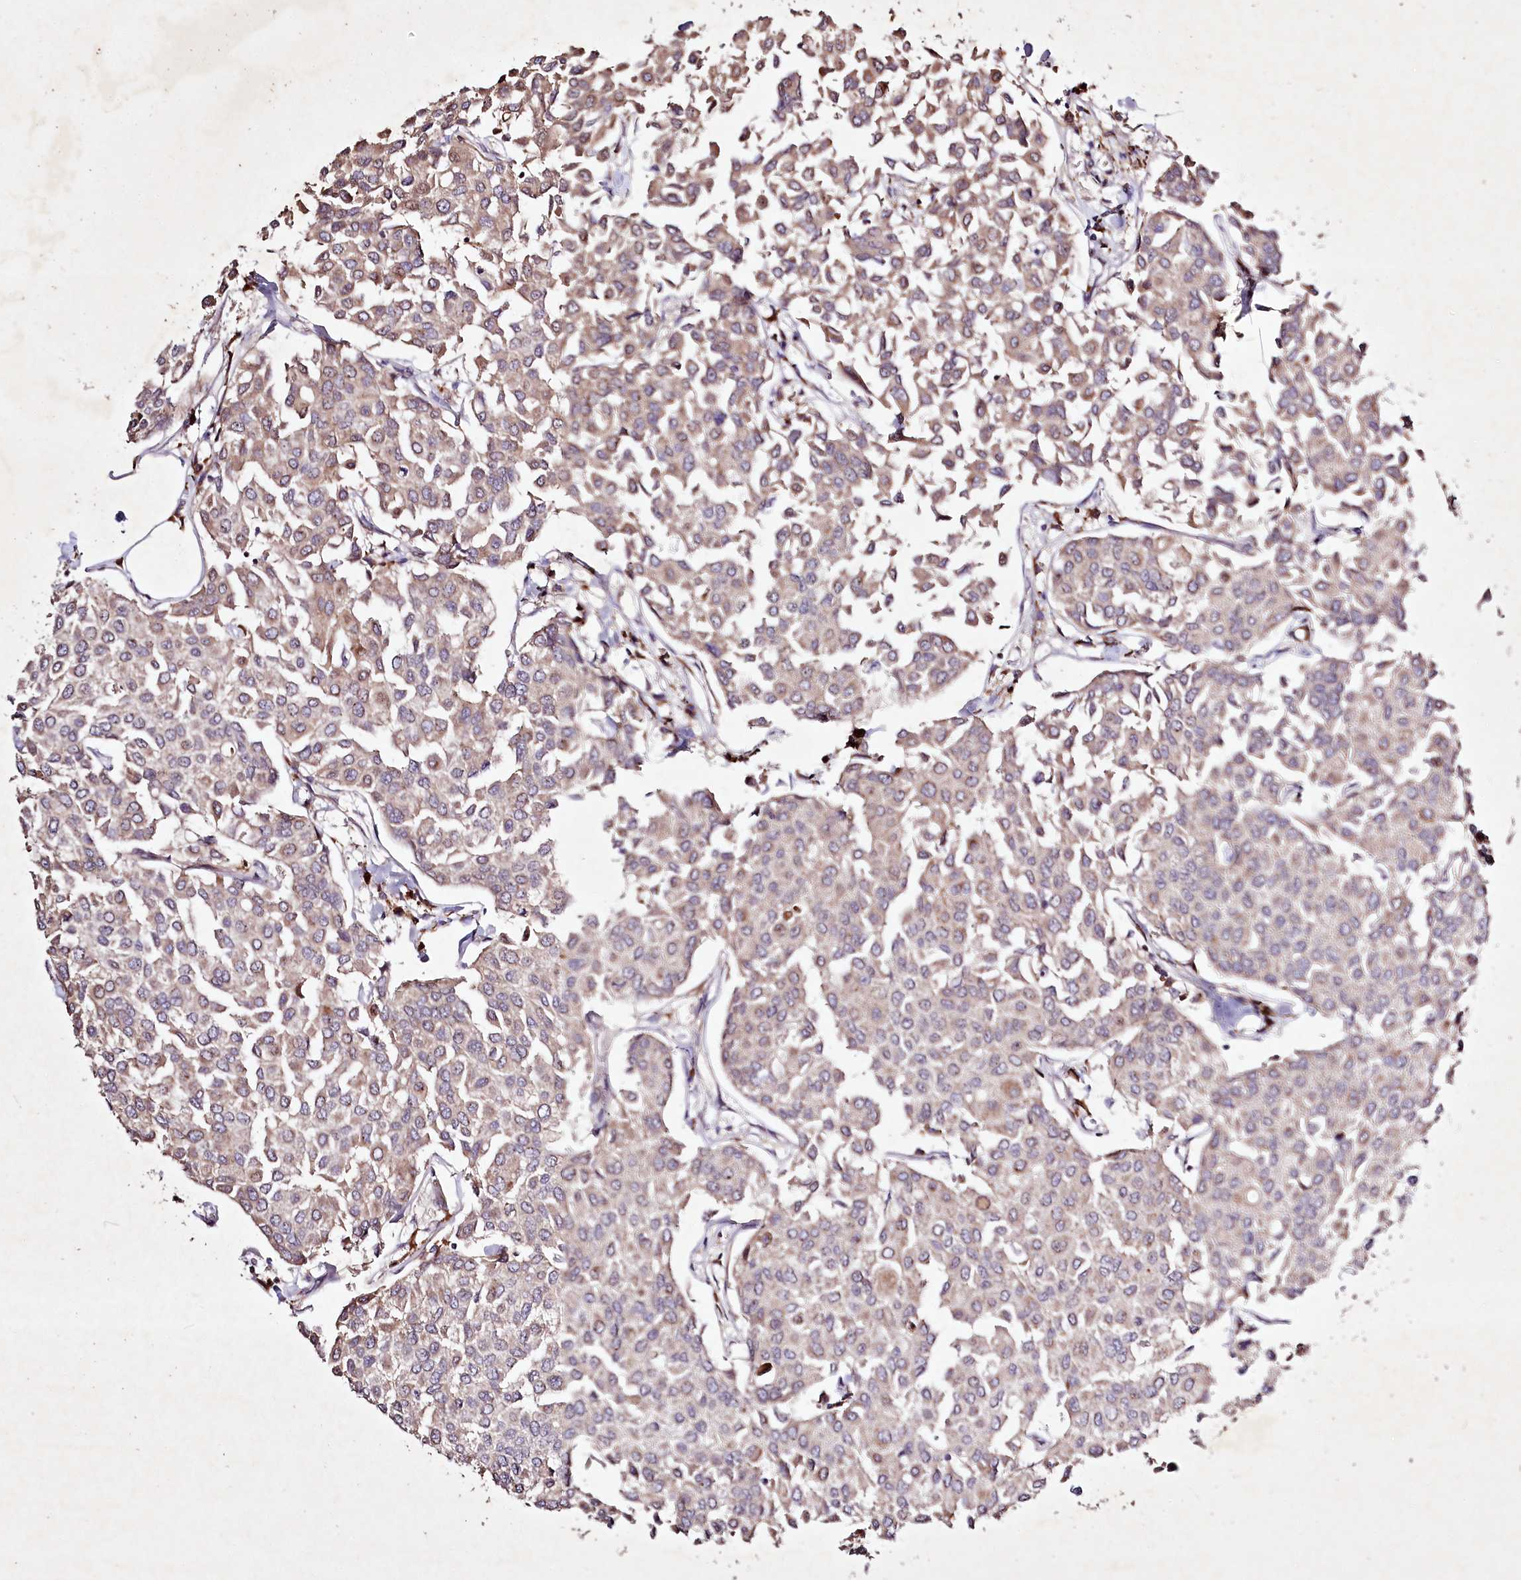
{"staining": {"intensity": "weak", "quantity": "25%-75%", "location": "cytoplasmic/membranous"}, "tissue": "breast cancer", "cell_type": "Tumor cells", "image_type": "cancer", "snomed": [{"axis": "morphology", "description": "Duct carcinoma"}, {"axis": "topography", "description": "Breast"}], "caption": "Breast invasive ductal carcinoma stained with immunohistochemistry (IHC) reveals weak cytoplasmic/membranous staining in about 25%-75% of tumor cells.", "gene": "DMP1", "patient": {"sex": "female", "age": 55}}